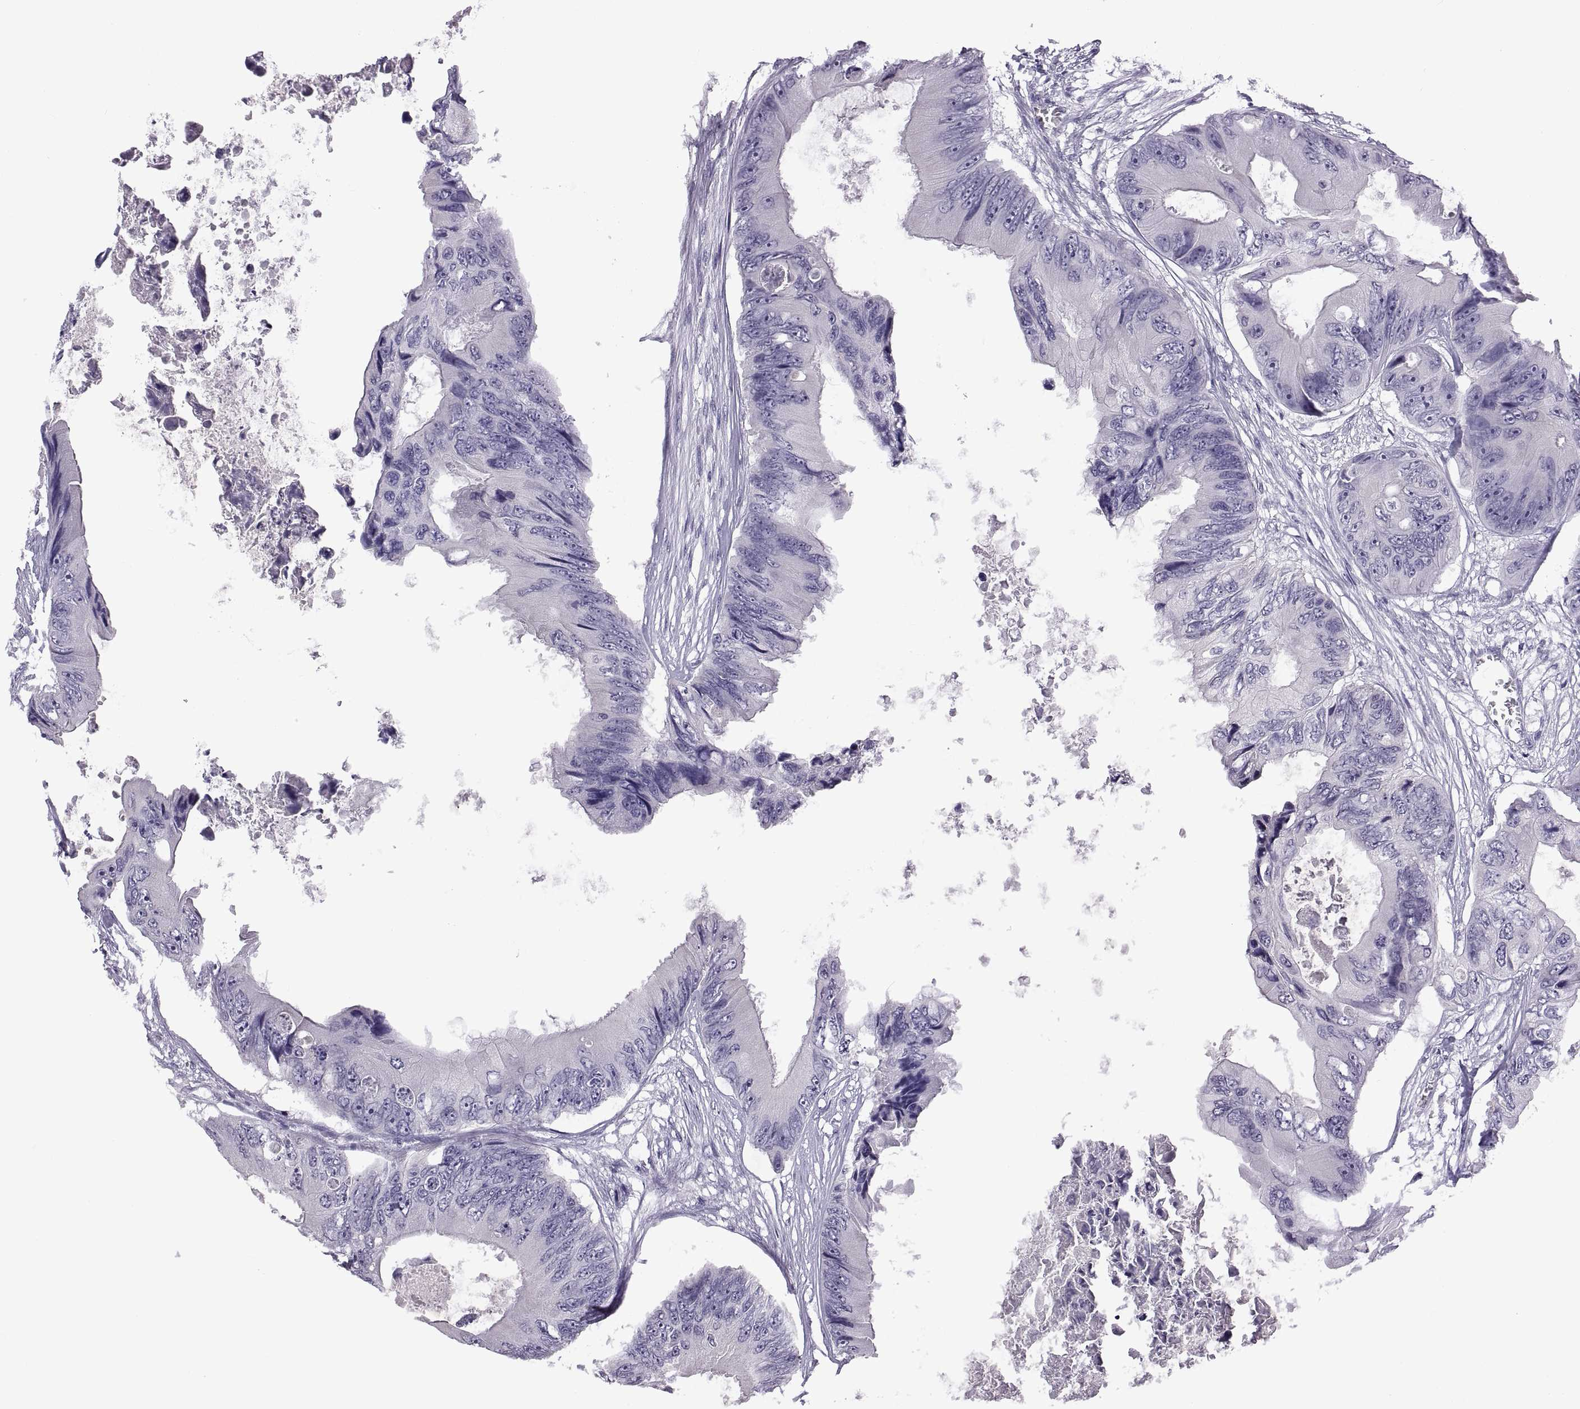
{"staining": {"intensity": "negative", "quantity": "none", "location": "none"}, "tissue": "colorectal cancer", "cell_type": "Tumor cells", "image_type": "cancer", "snomed": [{"axis": "morphology", "description": "Adenocarcinoma, NOS"}, {"axis": "topography", "description": "Rectum"}], "caption": "A photomicrograph of human colorectal cancer (adenocarcinoma) is negative for staining in tumor cells.", "gene": "RDM1", "patient": {"sex": "male", "age": 63}}